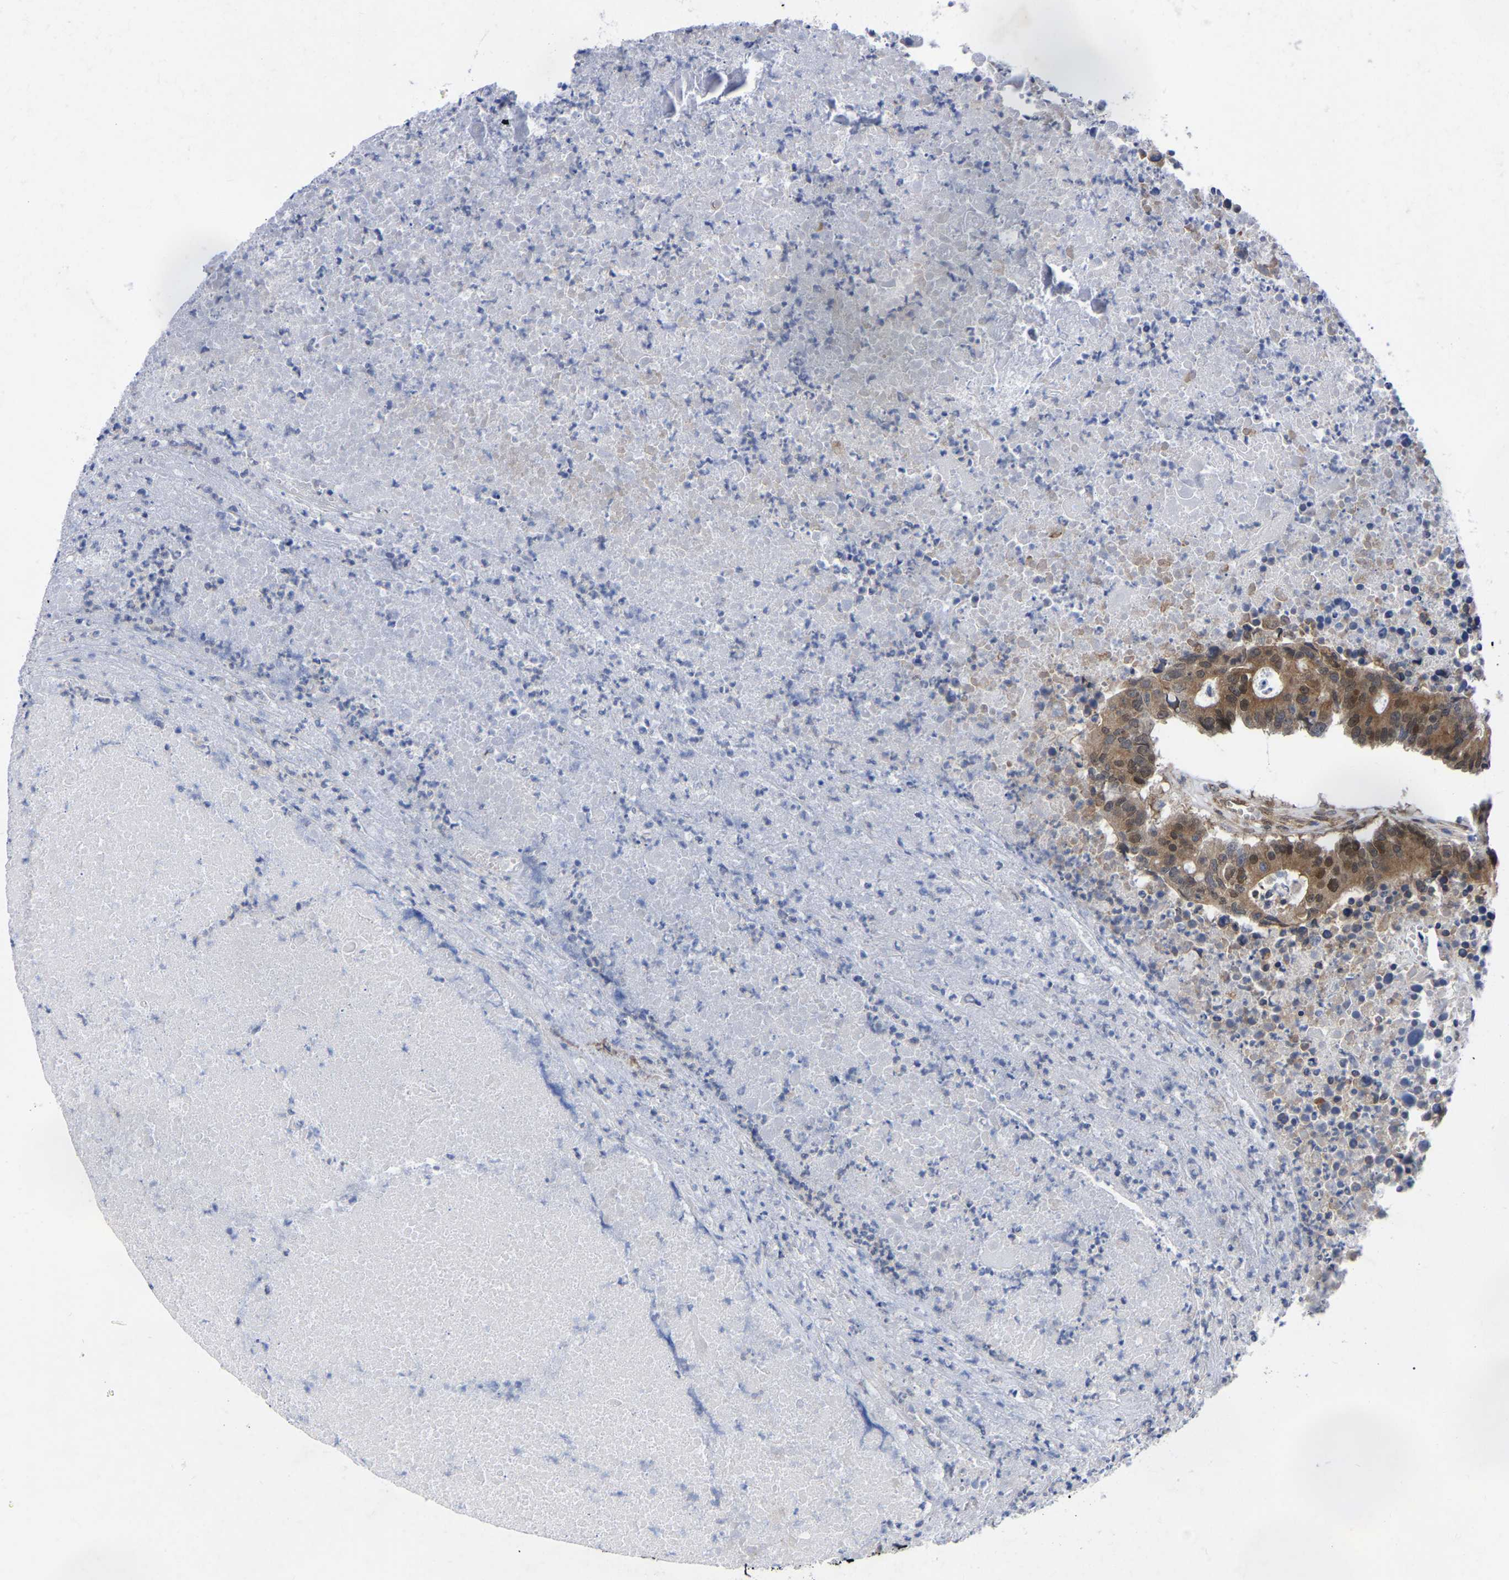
{"staining": {"intensity": "moderate", "quantity": ">75%", "location": "cytoplasmic/membranous,nuclear"}, "tissue": "colorectal cancer", "cell_type": "Tumor cells", "image_type": "cancer", "snomed": [{"axis": "morphology", "description": "Adenocarcinoma, NOS"}, {"axis": "topography", "description": "Colon"}], "caption": "Immunohistochemical staining of human colorectal cancer (adenocarcinoma) exhibits moderate cytoplasmic/membranous and nuclear protein expression in about >75% of tumor cells.", "gene": "UBE4B", "patient": {"sex": "male", "age": 87}}